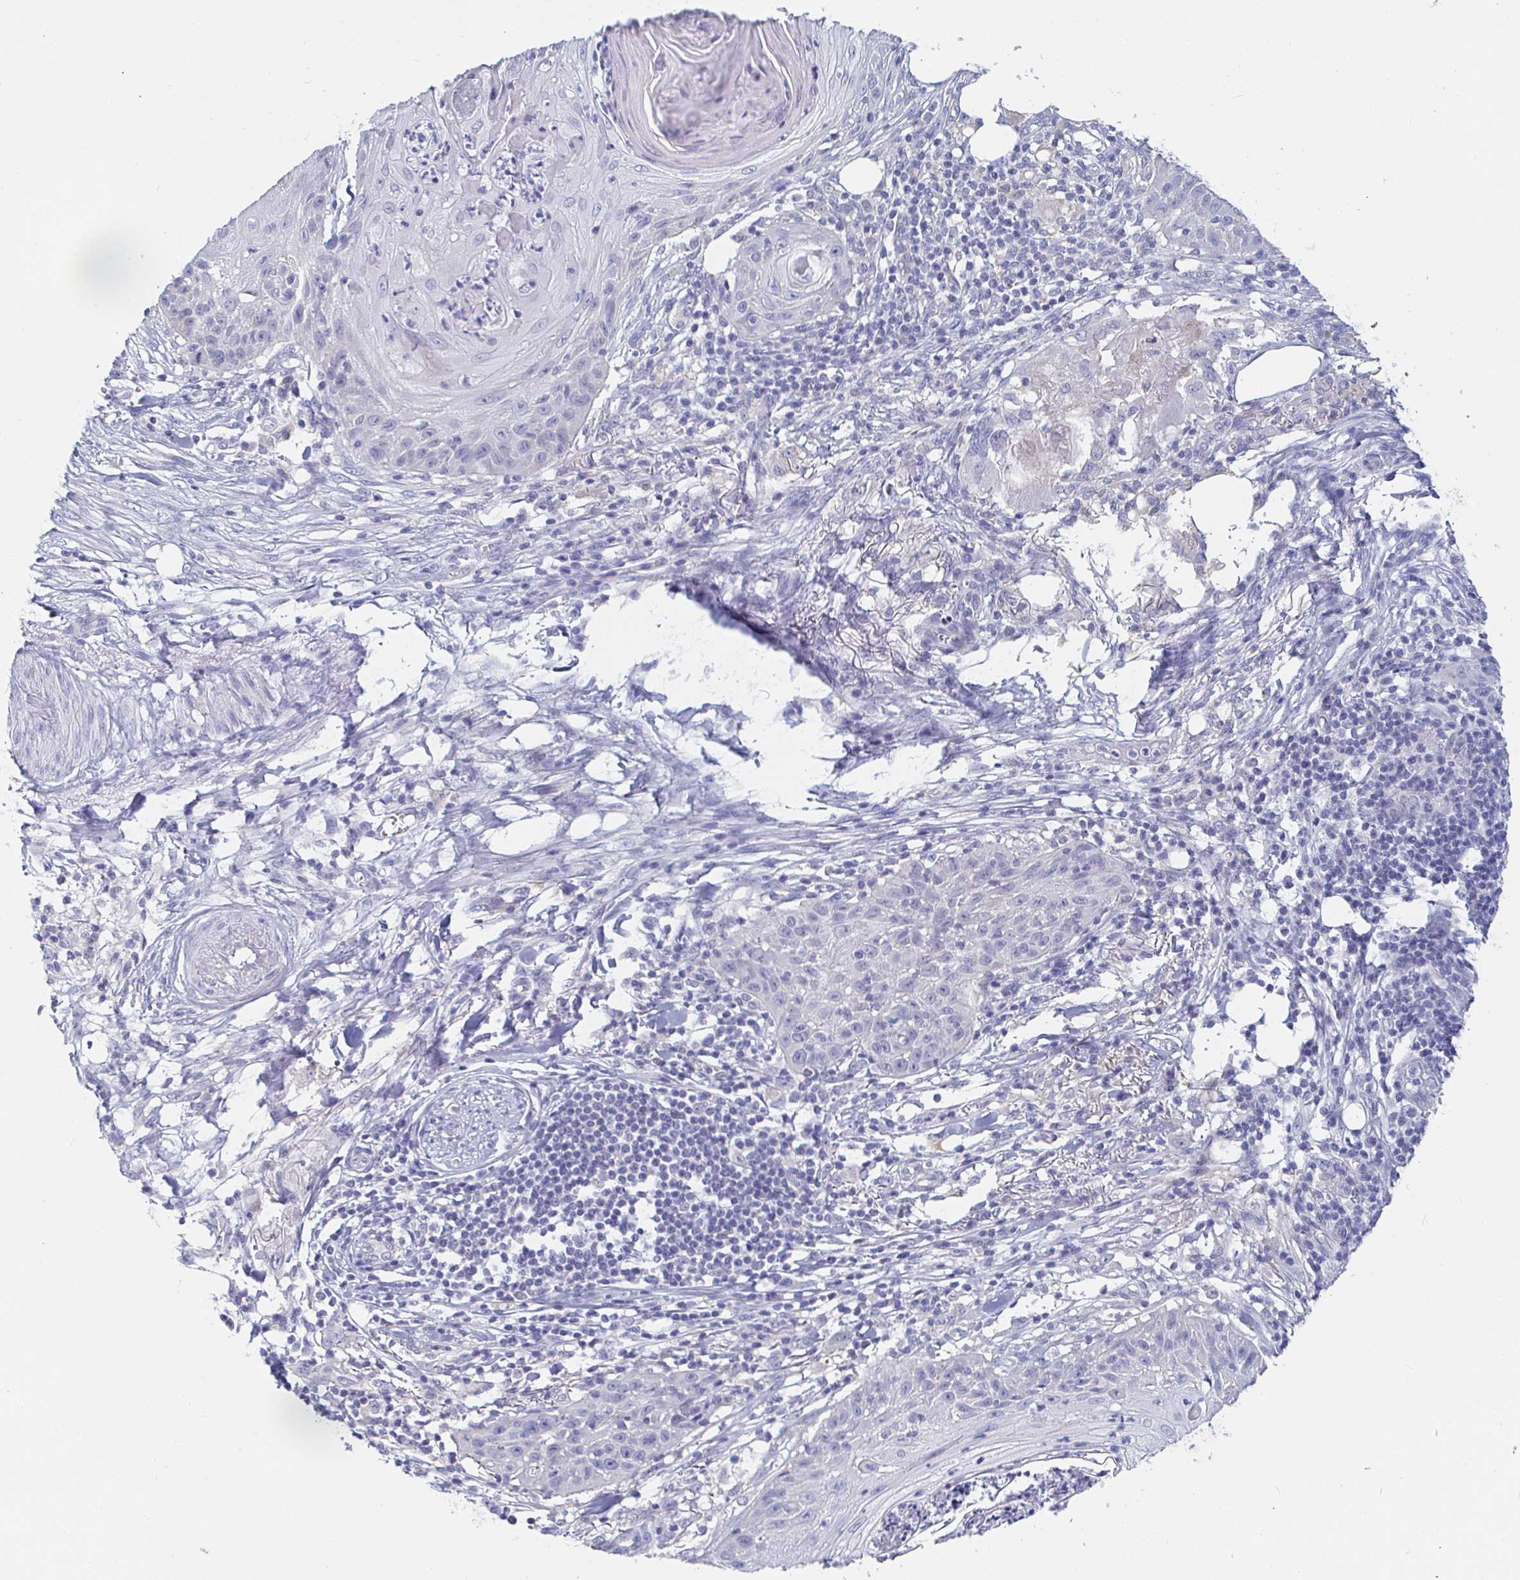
{"staining": {"intensity": "negative", "quantity": "none", "location": "none"}, "tissue": "skin cancer", "cell_type": "Tumor cells", "image_type": "cancer", "snomed": [{"axis": "morphology", "description": "Squamous cell carcinoma, NOS"}, {"axis": "topography", "description": "Skin"}], "caption": "Immunohistochemistry photomicrograph of neoplastic tissue: skin squamous cell carcinoma stained with DAB exhibits no significant protein expression in tumor cells.", "gene": "PDE6B", "patient": {"sex": "female", "age": 88}}